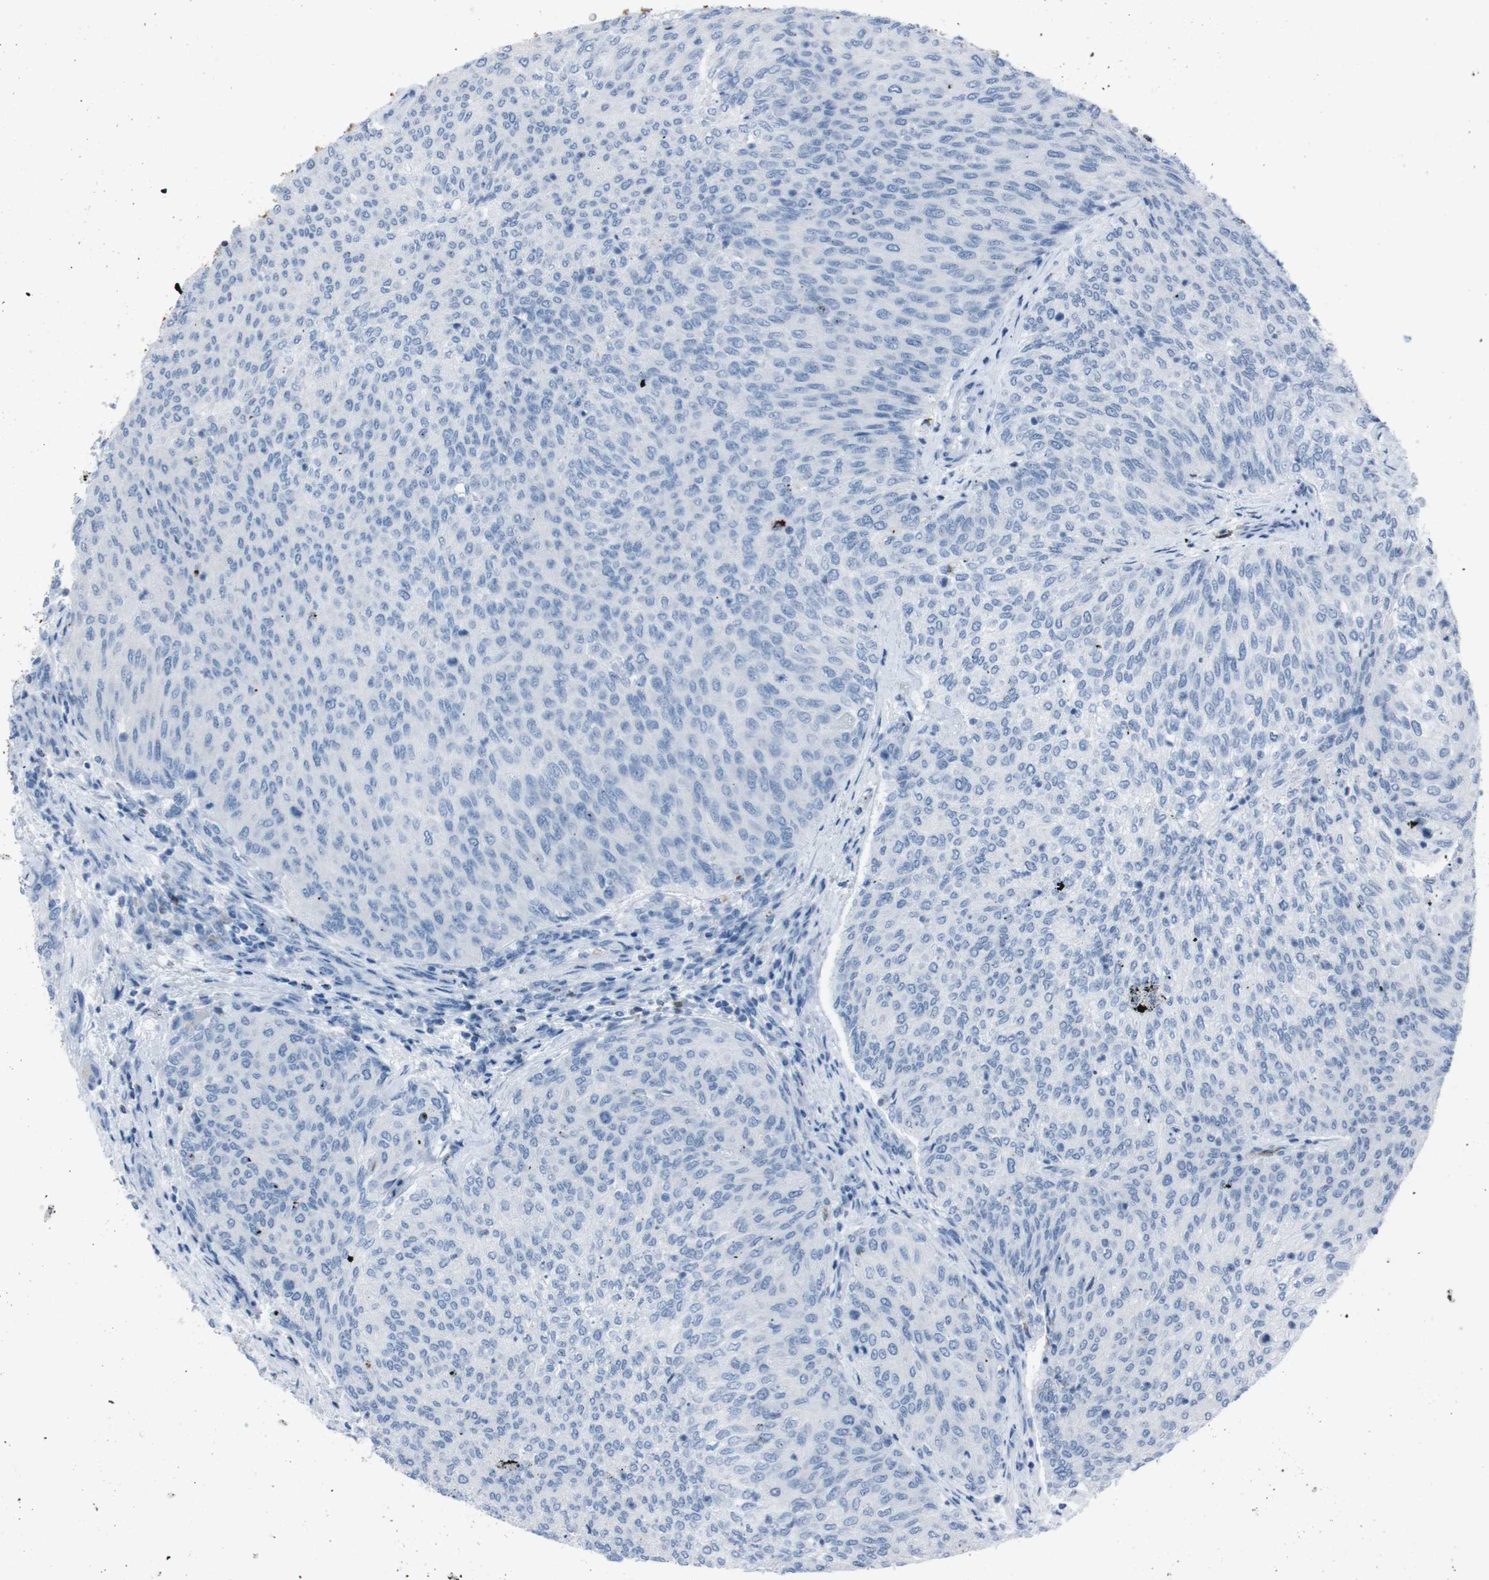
{"staining": {"intensity": "negative", "quantity": "none", "location": "none"}, "tissue": "urothelial cancer", "cell_type": "Tumor cells", "image_type": "cancer", "snomed": [{"axis": "morphology", "description": "Urothelial carcinoma, Low grade"}, {"axis": "topography", "description": "Urinary bladder"}], "caption": "Tumor cells are negative for brown protein staining in urothelial carcinoma (low-grade).", "gene": "ST6GAL1", "patient": {"sex": "female", "age": 79}}